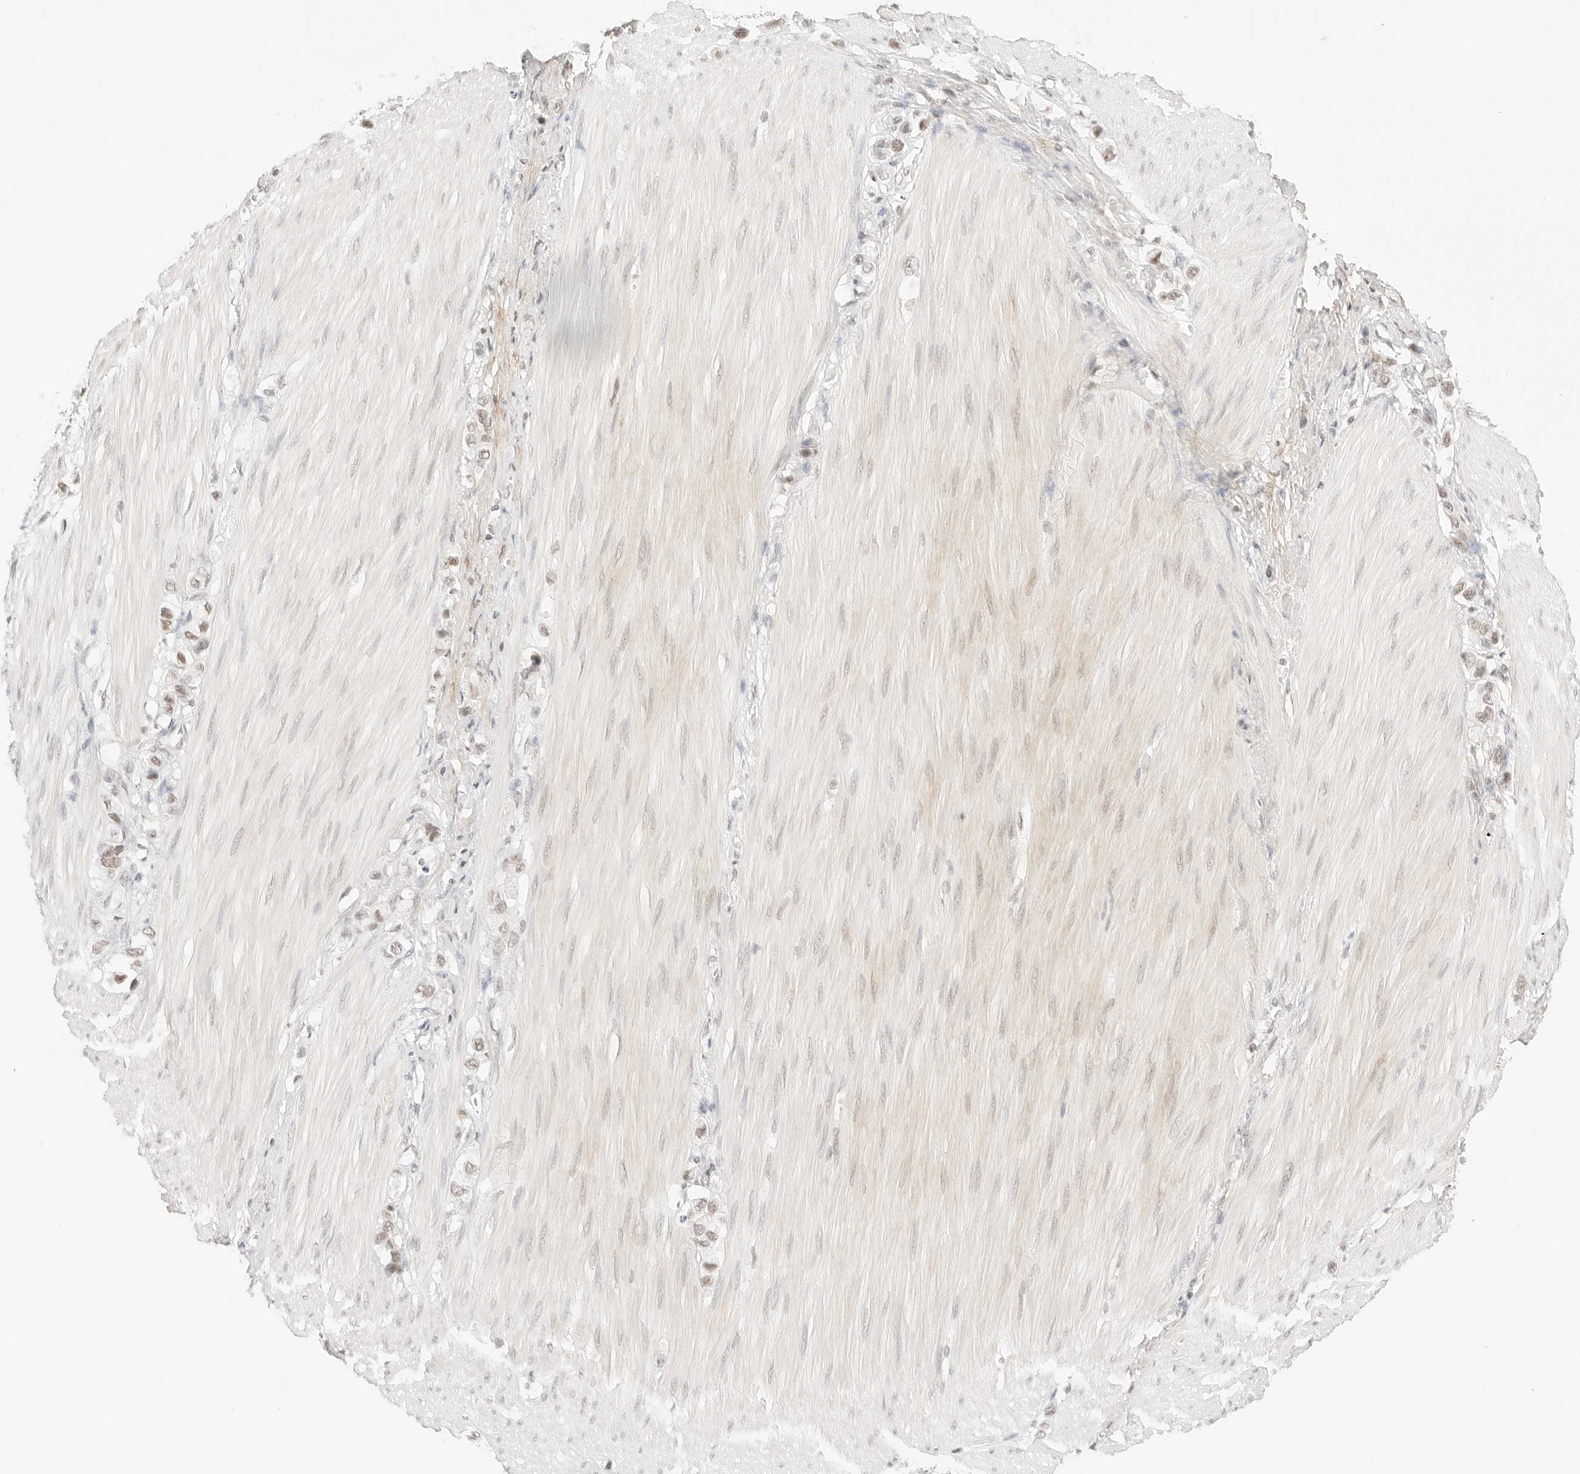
{"staining": {"intensity": "moderate", "quantity": ">75%", "location": "nuclear"}, "tissue": "stomach cancer", "cell_type": "Tumor cells", "image_type": "cancer", "snomed": [{"axis": "morphology", "description": "Adenocarcinoma, NOS"}, {"axis": "topography", "description": "Stomach"}], "caption": "A high-resolution histopathology image shows immunohistochemistry staining of stomach cancer, which displays moderate nuclear positivity in about >75% of tumor cells. Using DAB (brown) and hematoxylin (blue) stains, captured at high magnification using brightfield microscopy.", "gene": "FBLN5", "patient": {"sex": "female", "age": 65}}